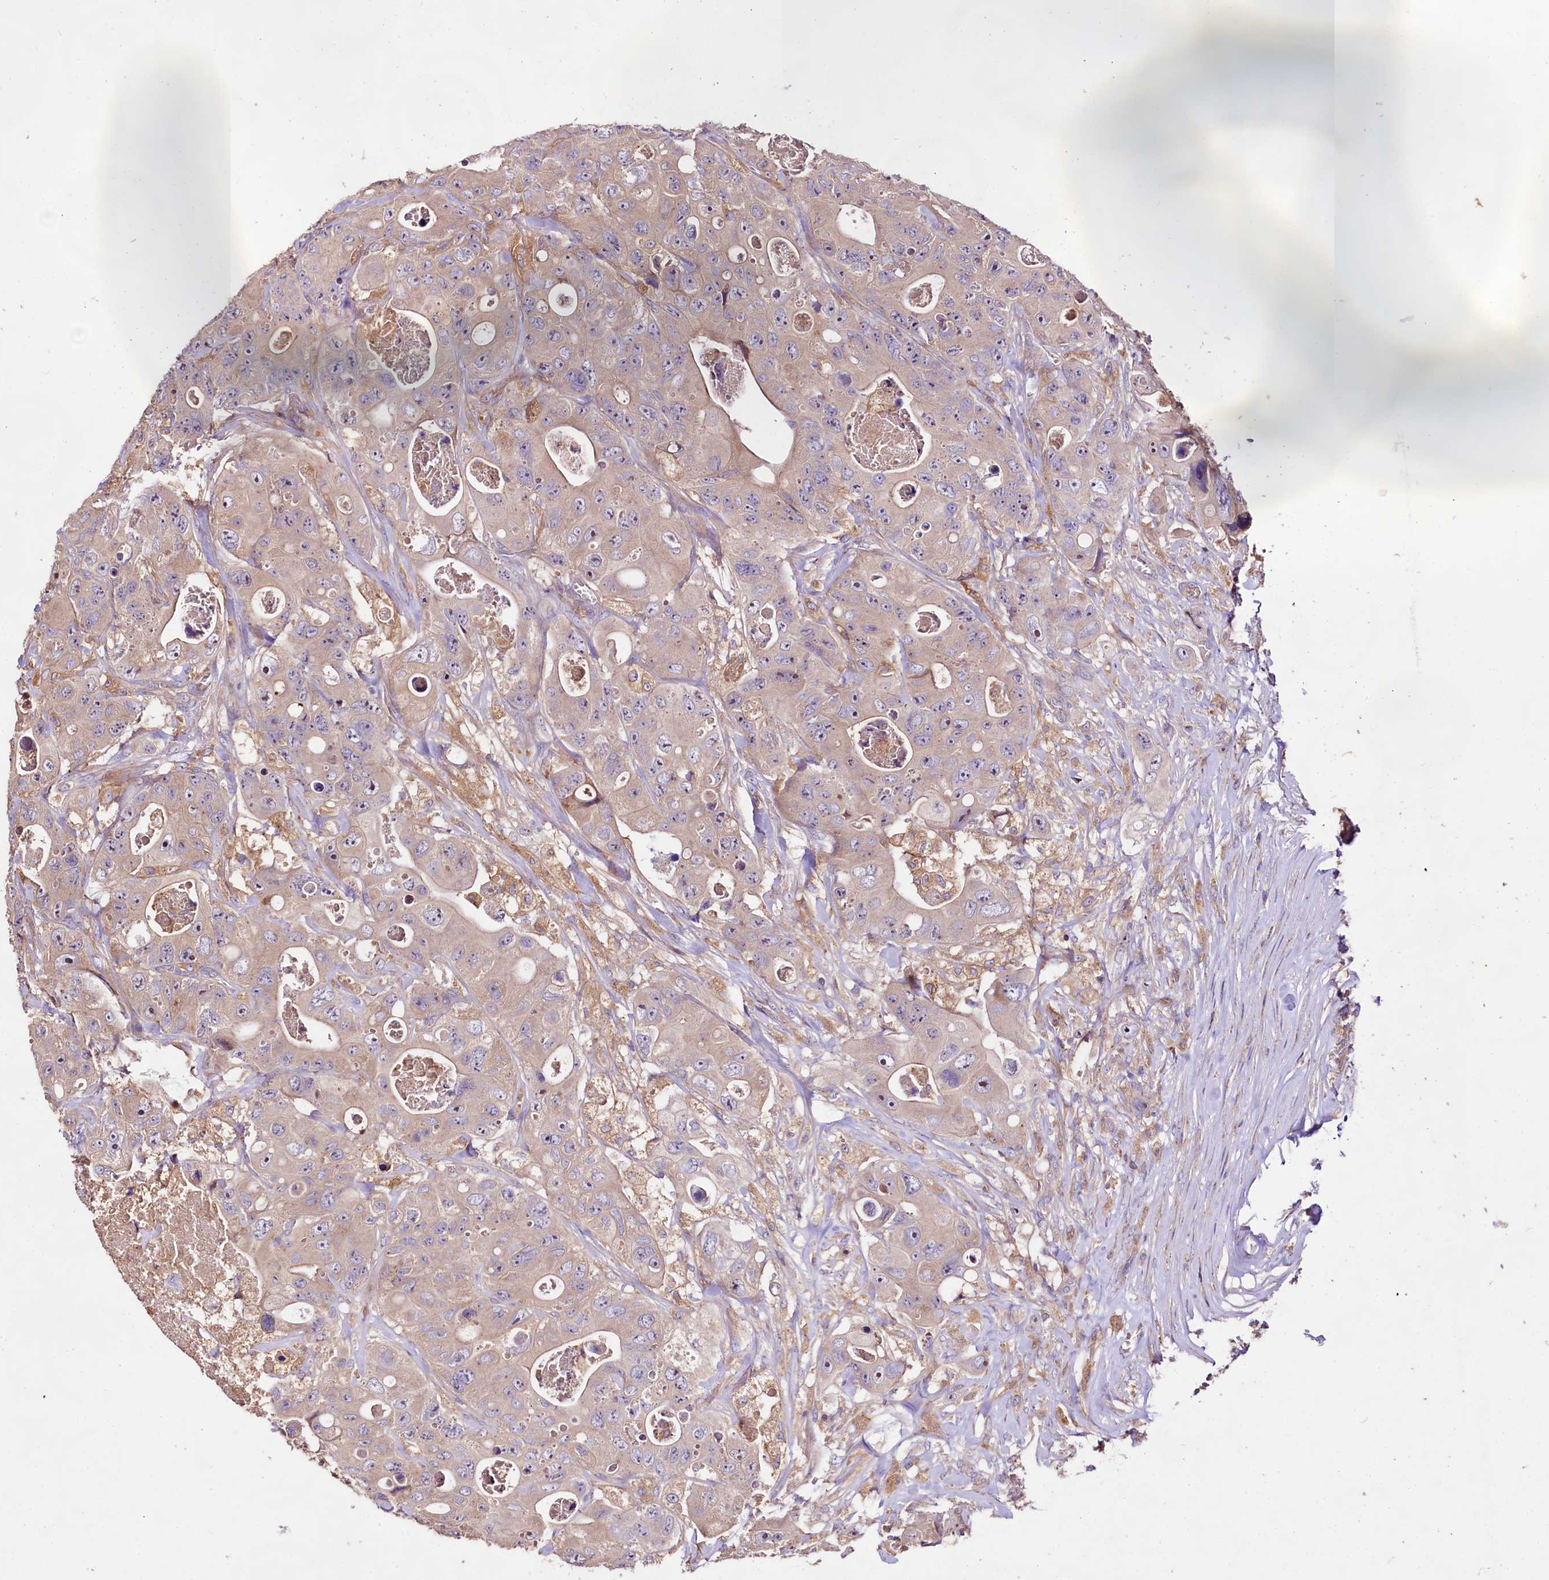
{"staining": {"intensity": "negative", "quantity": "none", "location": "none"}, "tissue": "colorectal cancer", "cell_type": "Tumor cells", "image_type": "cancer", "snomed": [{"axis": "morphology", "description": "Adenocarcinoma, NOS"}, {"axis": "topography", "description": "Colon"}], "caption": "Colorectal cancer was stained to show a protein in brown. There is no significant staining in tumor cells.", "gene": "DMXL2", "patient": {"sex": "female", "age": 46}}